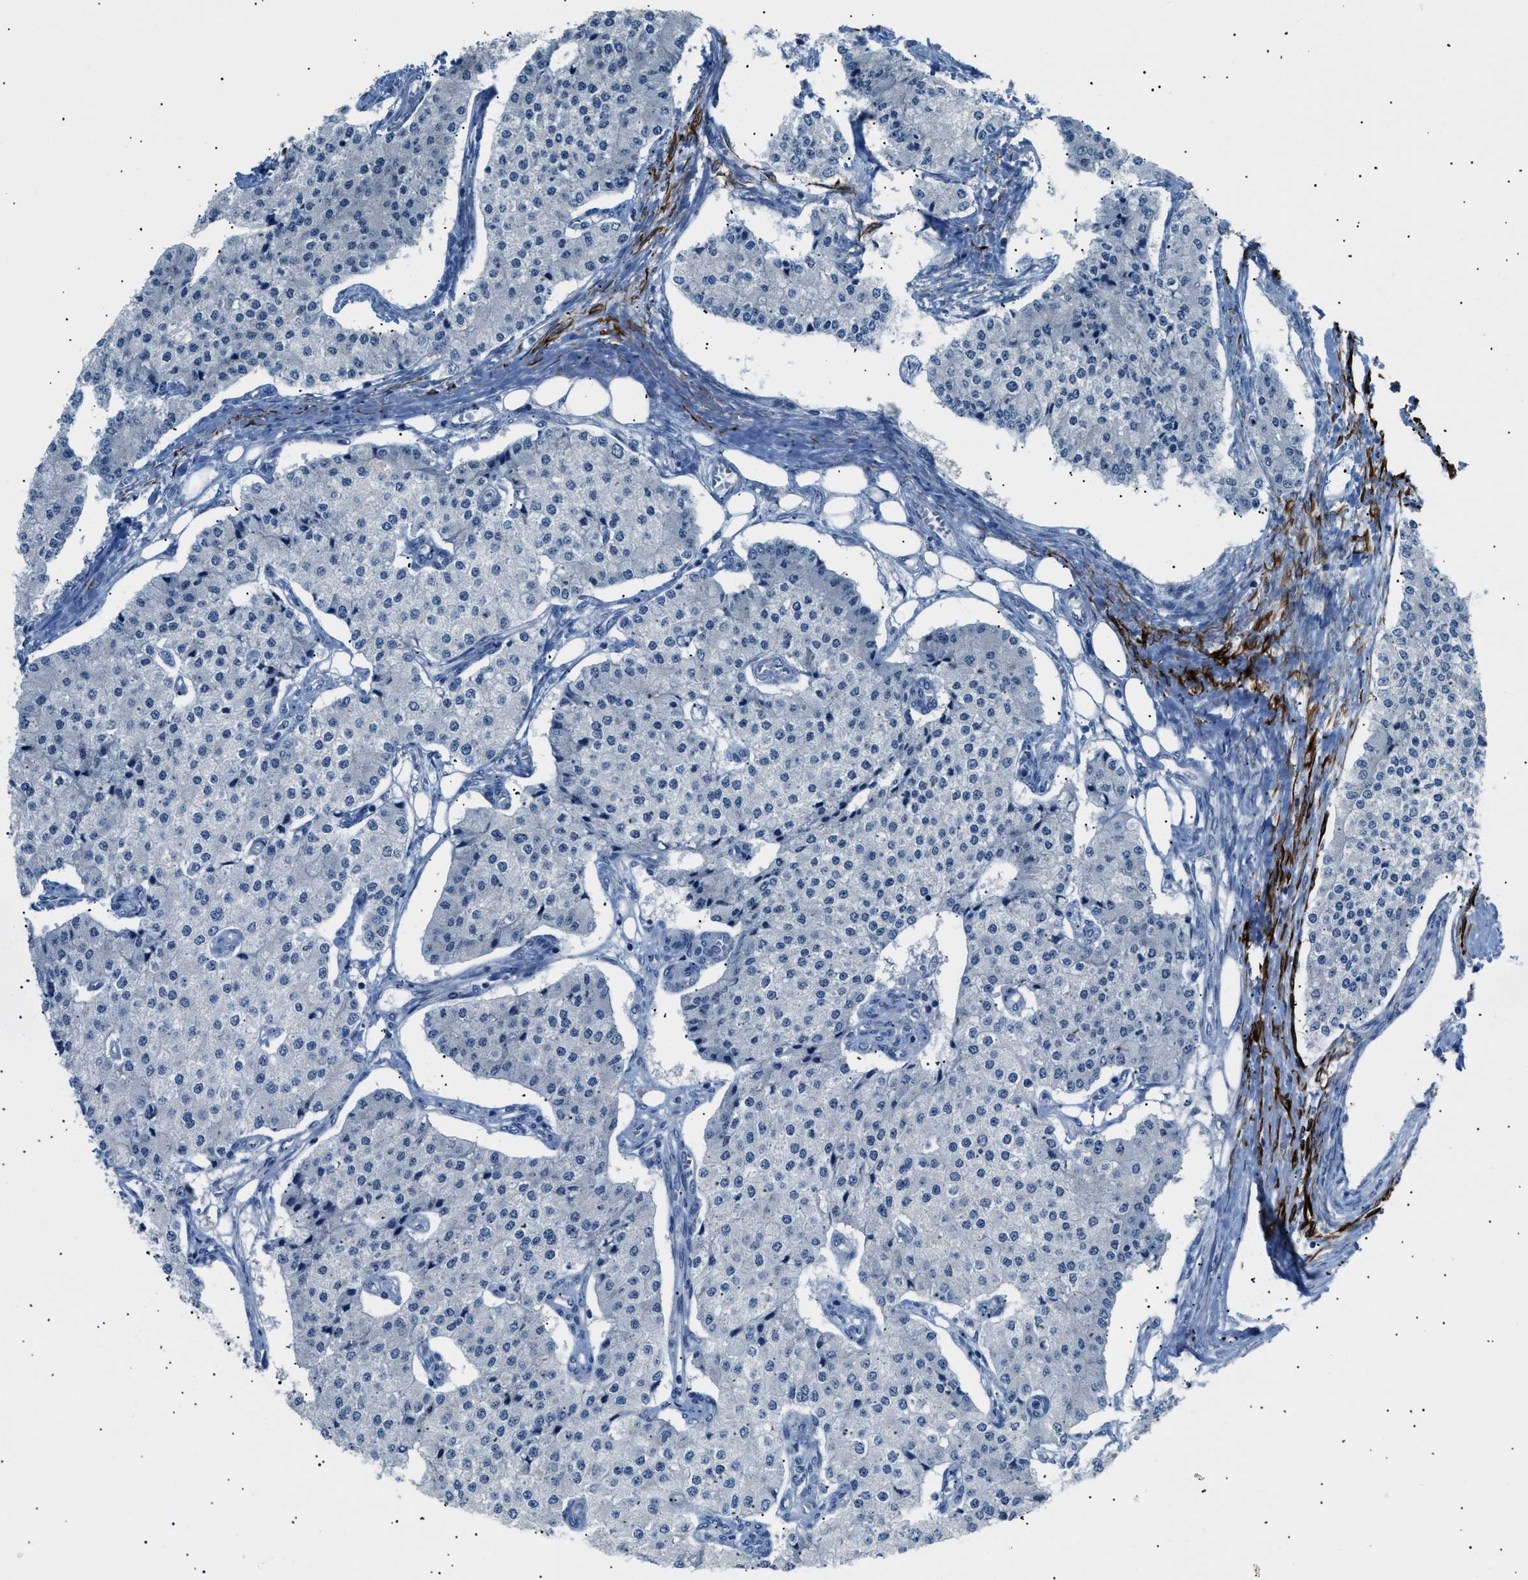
{"staining": {"intensity": "negative", "quantity": "none", "location": "none"}, "tissue": "carcinoid", "cell_type": "Tumor cells", "image_type": "cancer", "snomed": [{"axis": "morphology", "description": "Carcinoid, malignant, NOS"}, {"axis": "topography", "description": "Colon"}], "caption": "This is an immunohistochemistry image of carcinoid. There is no positivity in tumor cells.", "gene": "ICA1", "patient": {"sex": "female", "age": 52}}